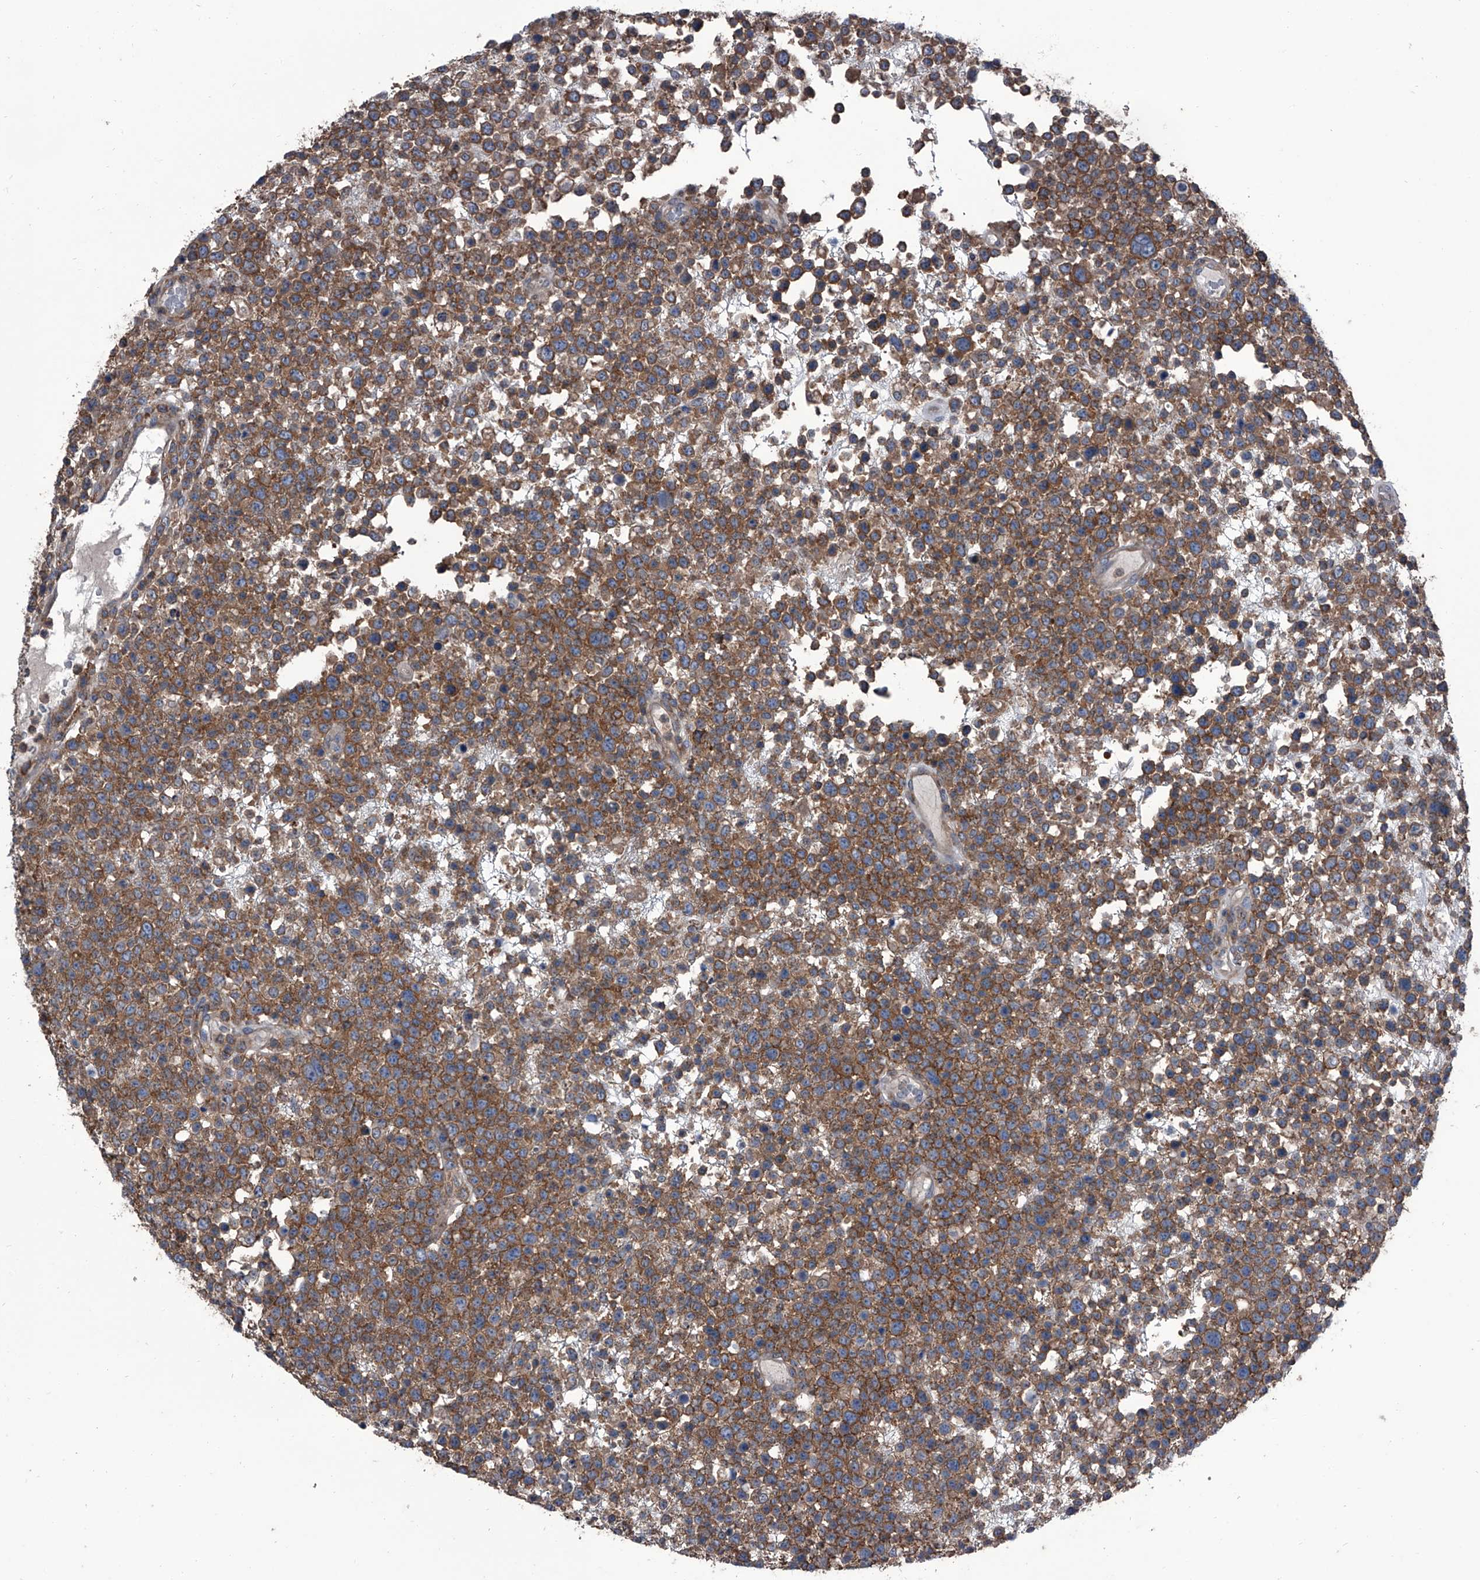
{"staining": {"intensity": "moderate", "quantity": ">75%", "location": "cytoplasmic/membranous"}, "tissue": "lymphoma", "cell_type": "Tumor cells", "image_type": "cancer", "snomed": [{"axis": "morphology", "description": "Malignant lymphoma, non-Hodgkin's type, High grade"}, {"axis": "topography", "description": "Colon"}], "caption": "A brown stain highlights moderate cytoplasmic/membranous staining of a protein in human lymphoma tumor cells.", "gene": "PIP5K1A", "patient": {"sex": "female", "age": 53}}